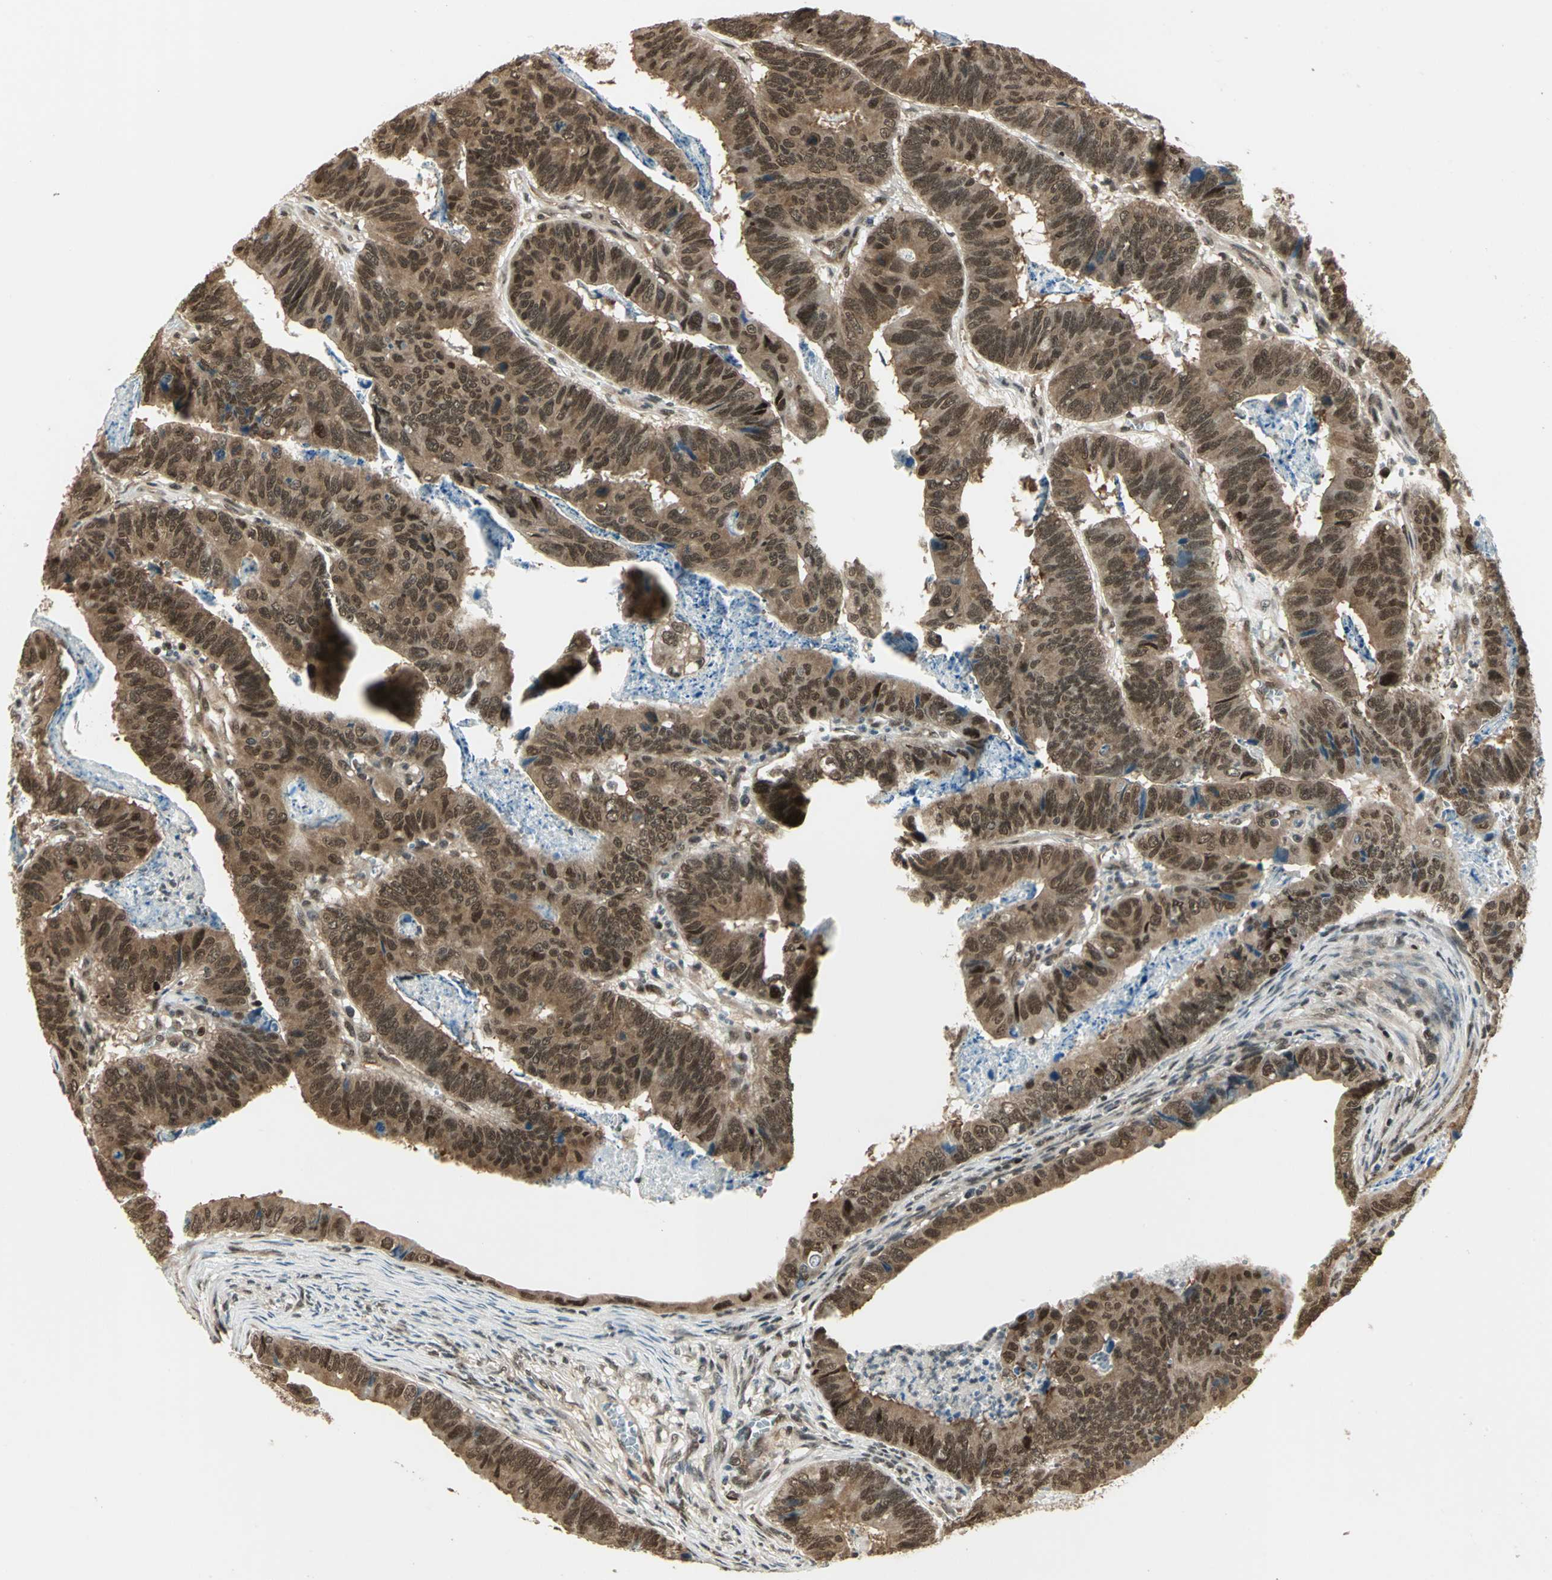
{"staining": {"intensity": "moderate", "quantity": ">75%", "location": "cytoplasmic/membranous,nuclear"}, "tissue": "stomach cancer", "cell_type": "Tumor cells", "image_type": "cancer", "snomed": [{"axis": "morphology", "description": "Adenocarcinoma, NOS"}, {"axis": "topography", "description": "Stomach, lower"}], "caption": "This image exhibits IHC staining of adenocarcinoma (stomach), with medium moderate cytoplasmic/membranous and nuclear expression in approximately >75% of tumor cells.", "gene": "PSMC3", "patient": {"sex": "male", "age": 77}}